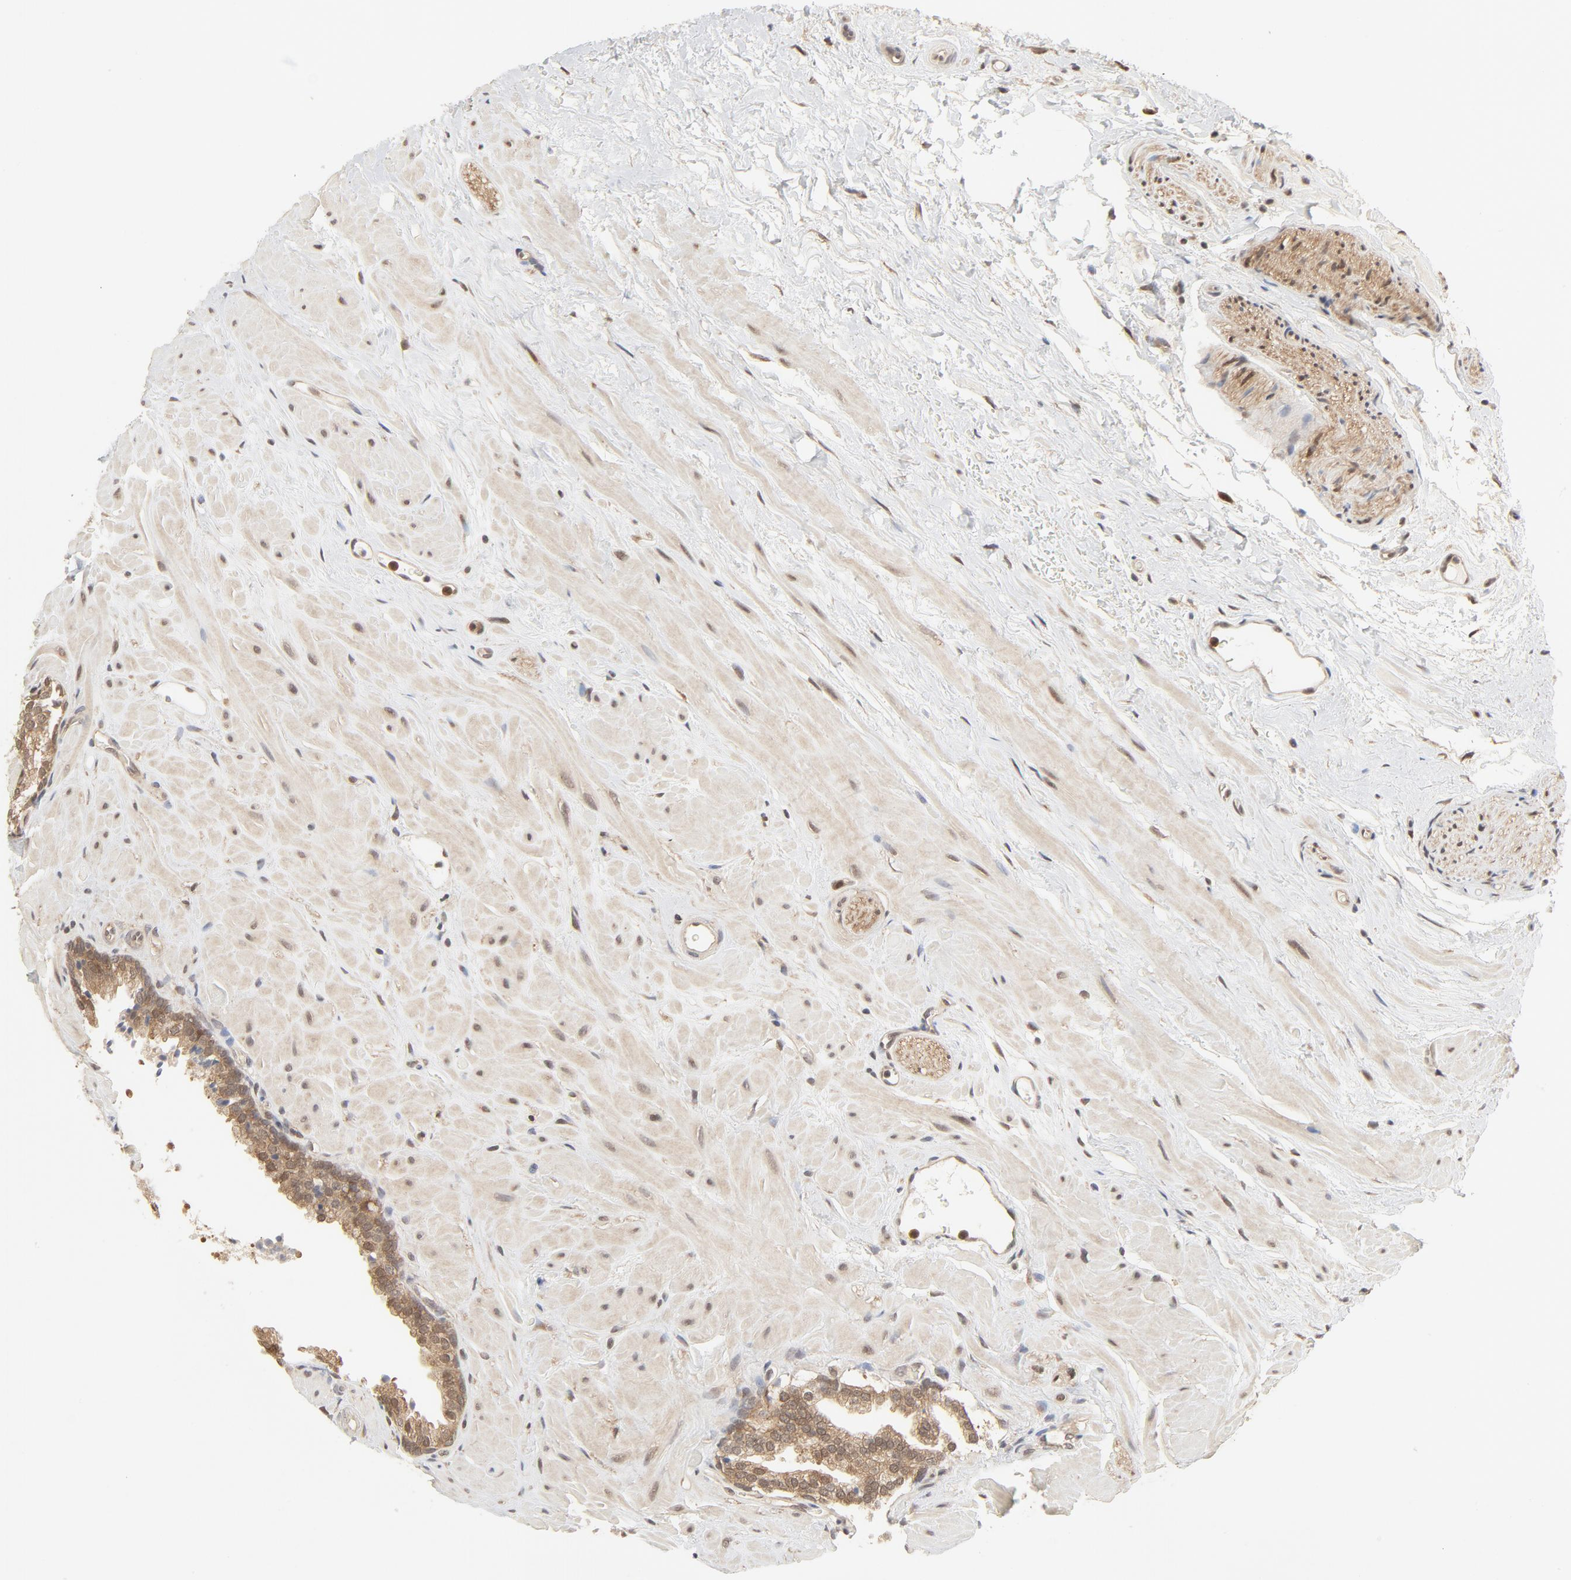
{"staining": {"intensity": "moderate", "quantity": "25%-75%", "location": "cytoplasmic/membranous,nuclear"}, "tissue": "prostate", "cell_type": "Glandular cells", "image_type": "normal", "snomed": [{"axis": "morphology", "description": "Normal tissue, NOS"}, {"axis": "topography", "description": "Prostate"}], "caption": "Immunohistochemical staining of normal prostate displays moderate cytoplasmic/membranous,nuclear protein positivity in approximately 25%-75% of glandular cells.", "gene": "NEDD8", "patient": {"sex": "male", "age": 60}}